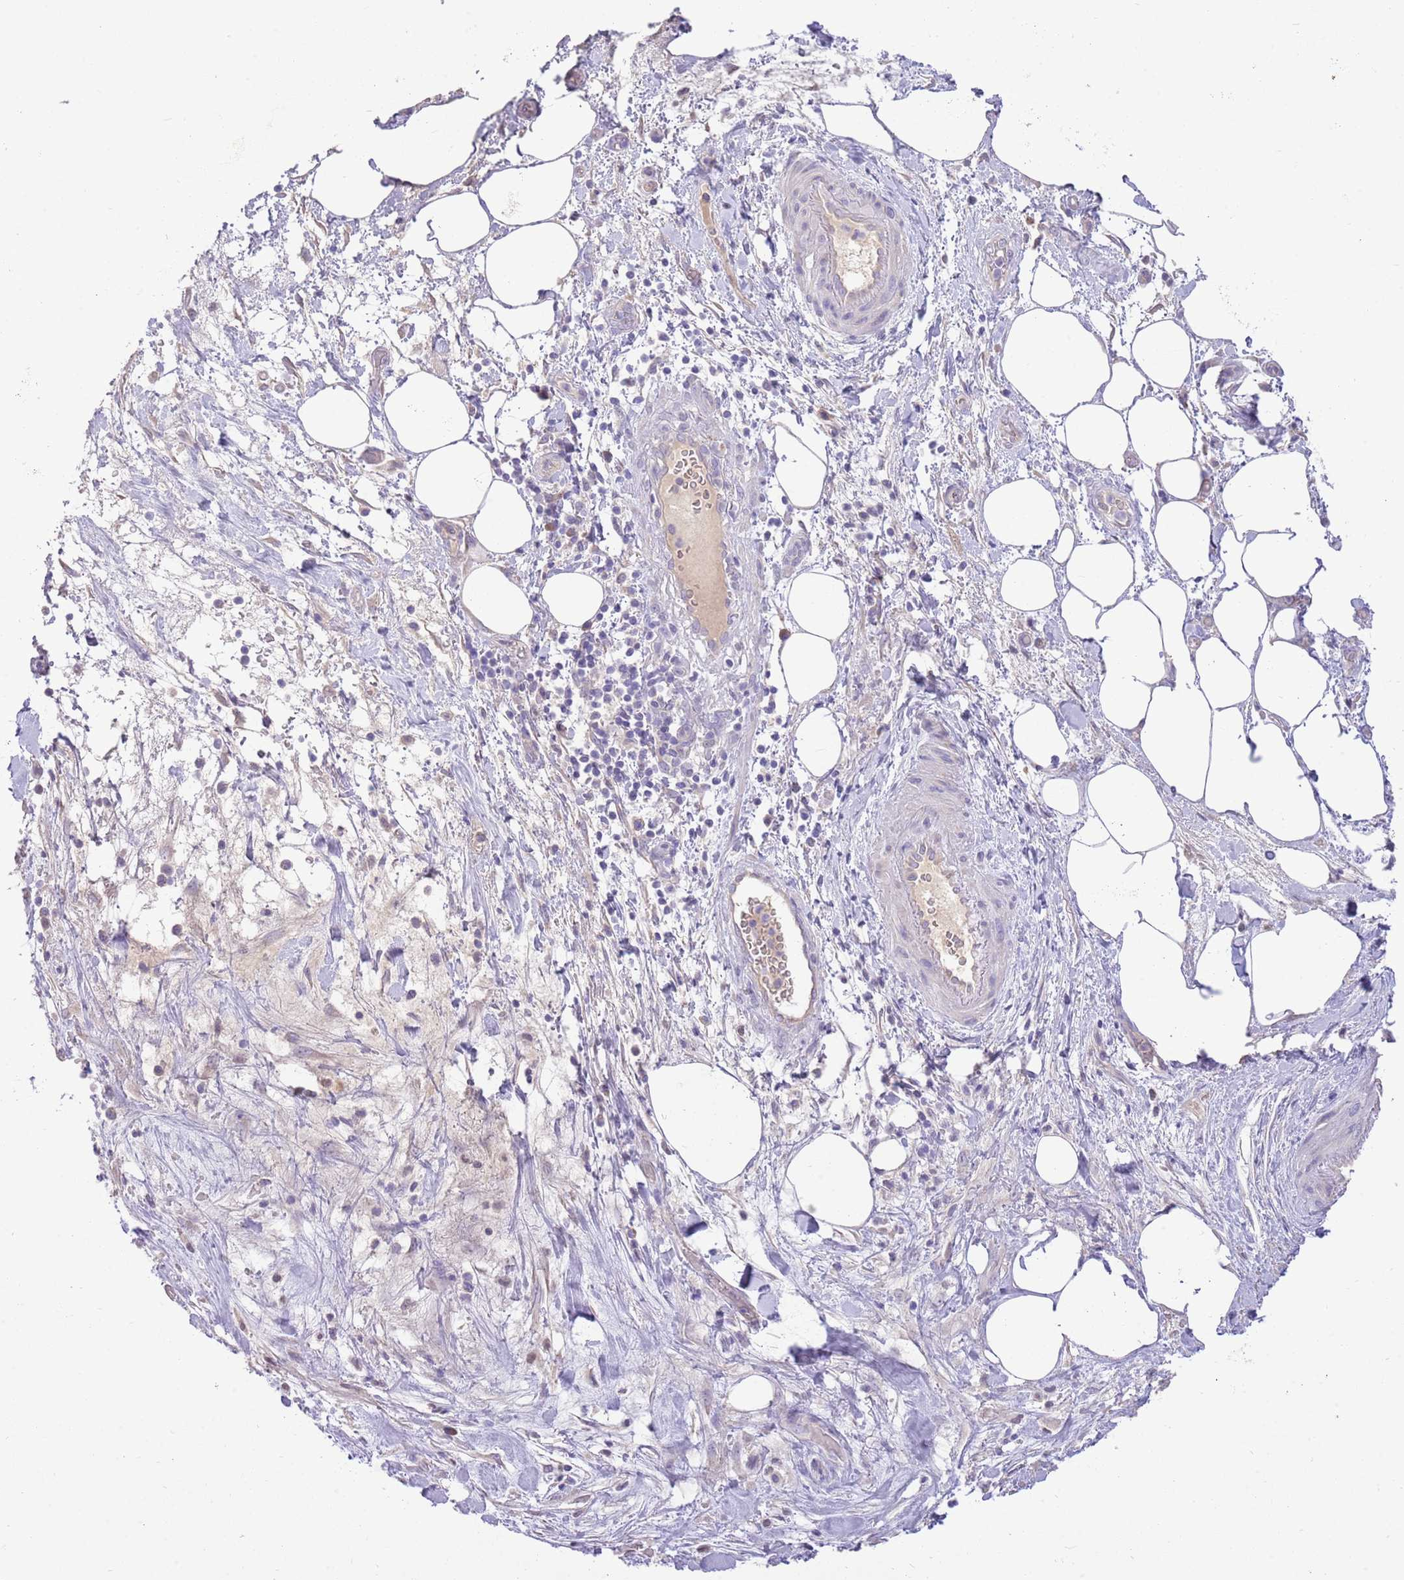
{"staining": {"intensity": "negative", "quantity": "none", "location": "none"}, "tissue": "pancreatic cancer", "cell_type": "Tumor cells", "image_type": "cancer", "snomed": [{"axis": "morphology", "description": "Adenocarcinoma, NOS"}, {"axis": "topography", "description": "Pancreas"}], "caption": "Immunohistochemistry of human pancreatic cancer exhibits no expression in tumor cells.", "gene": "SFTPA1", "patient": {"sex": "female", "age": 61}}